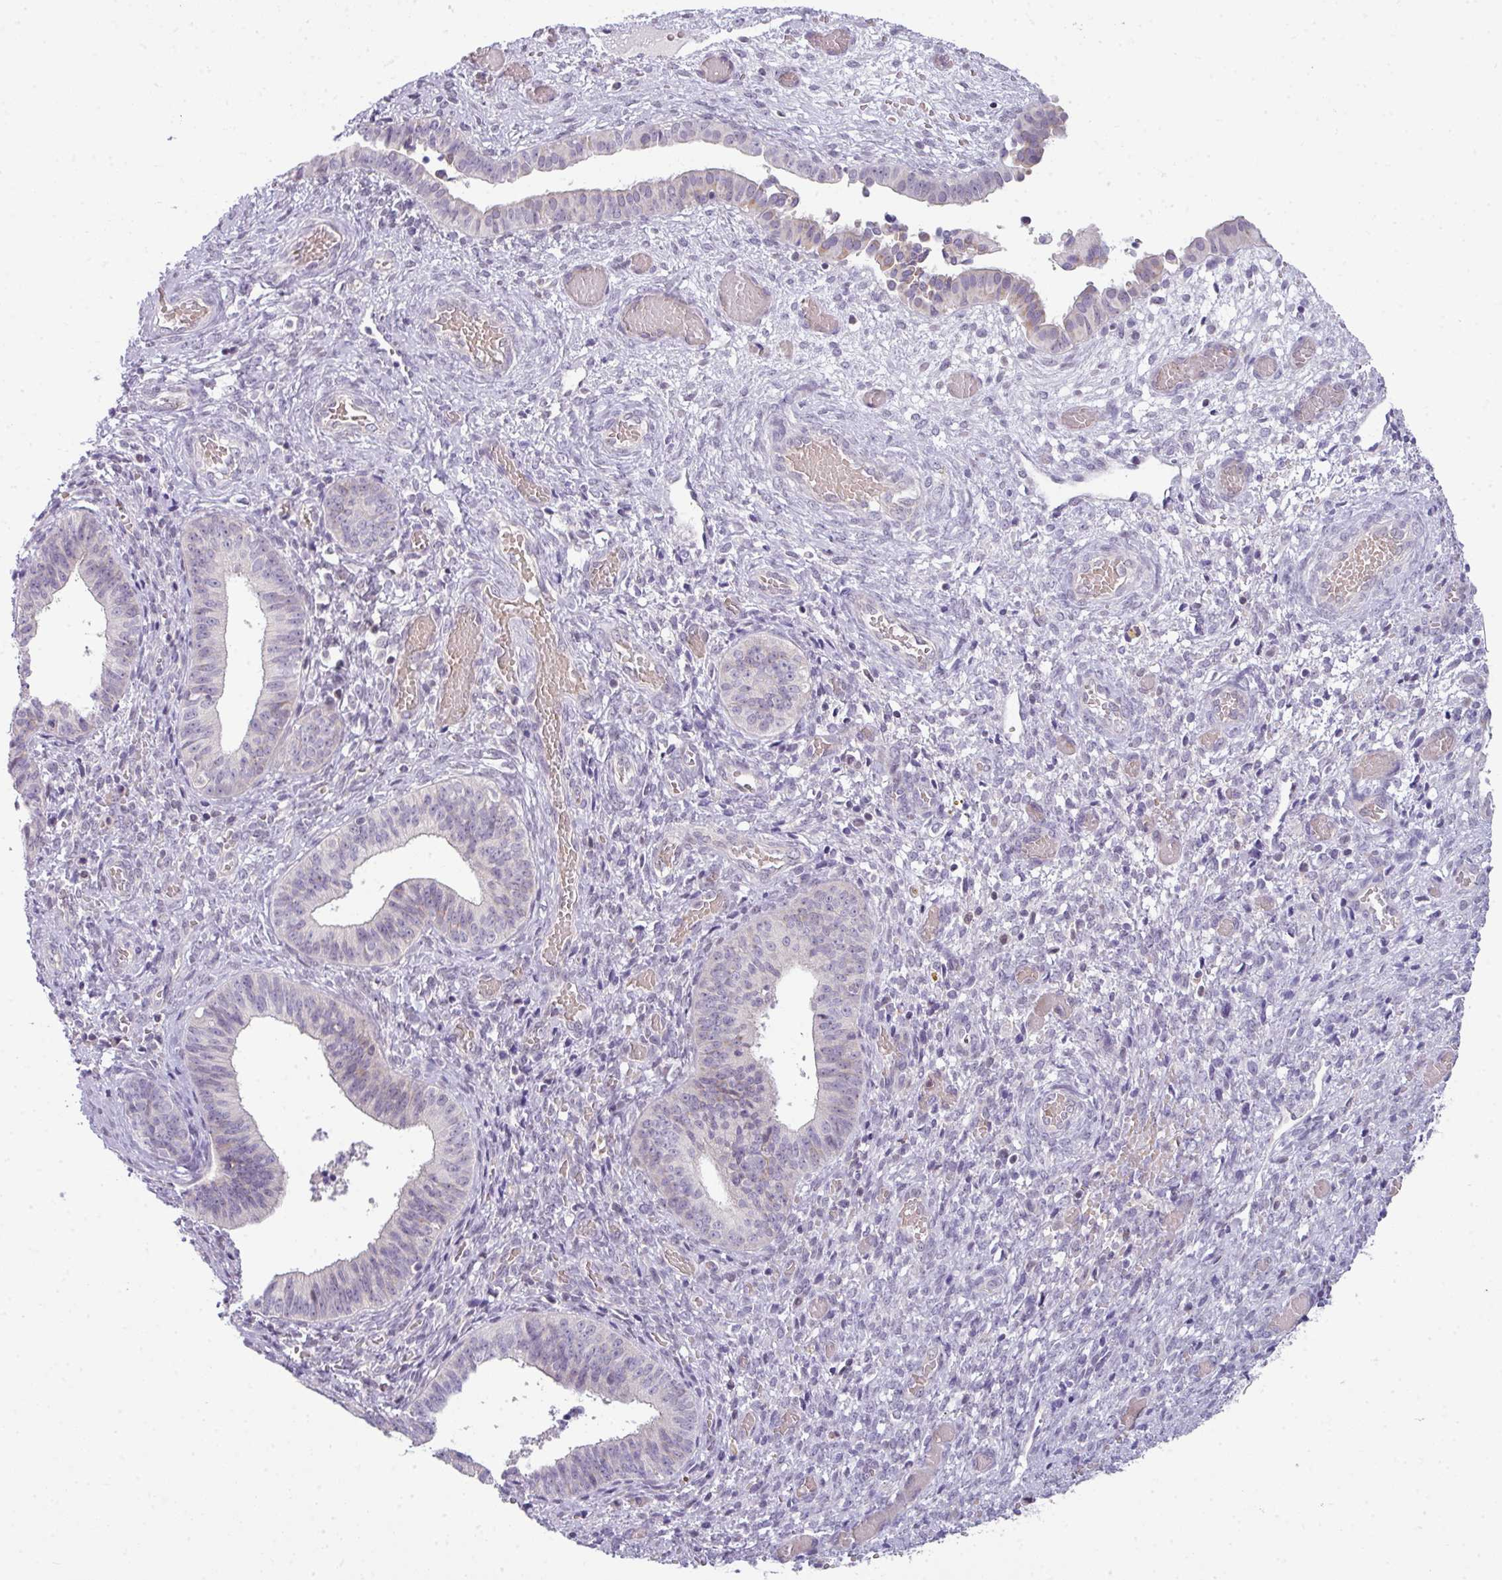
{"staining": {"intensity": "negative", "quantity": "none", "location": "none"}, "tissue": "cervical cancer", "cell_type": "Tumor cells", "image_type": "cancer", "snomed": [{"axis": "morphology", "description": "Squamous cell carcinoma, NOS"}, {"axis": "topography", "description": "Cervix"}], "caption": "Immunohistochemical staining of human cervical squamous cell carcinoma displays no significant positivity in tumor cells.", "gene": "STAT5A", "patient": {"sex": "female", "age": 59}}